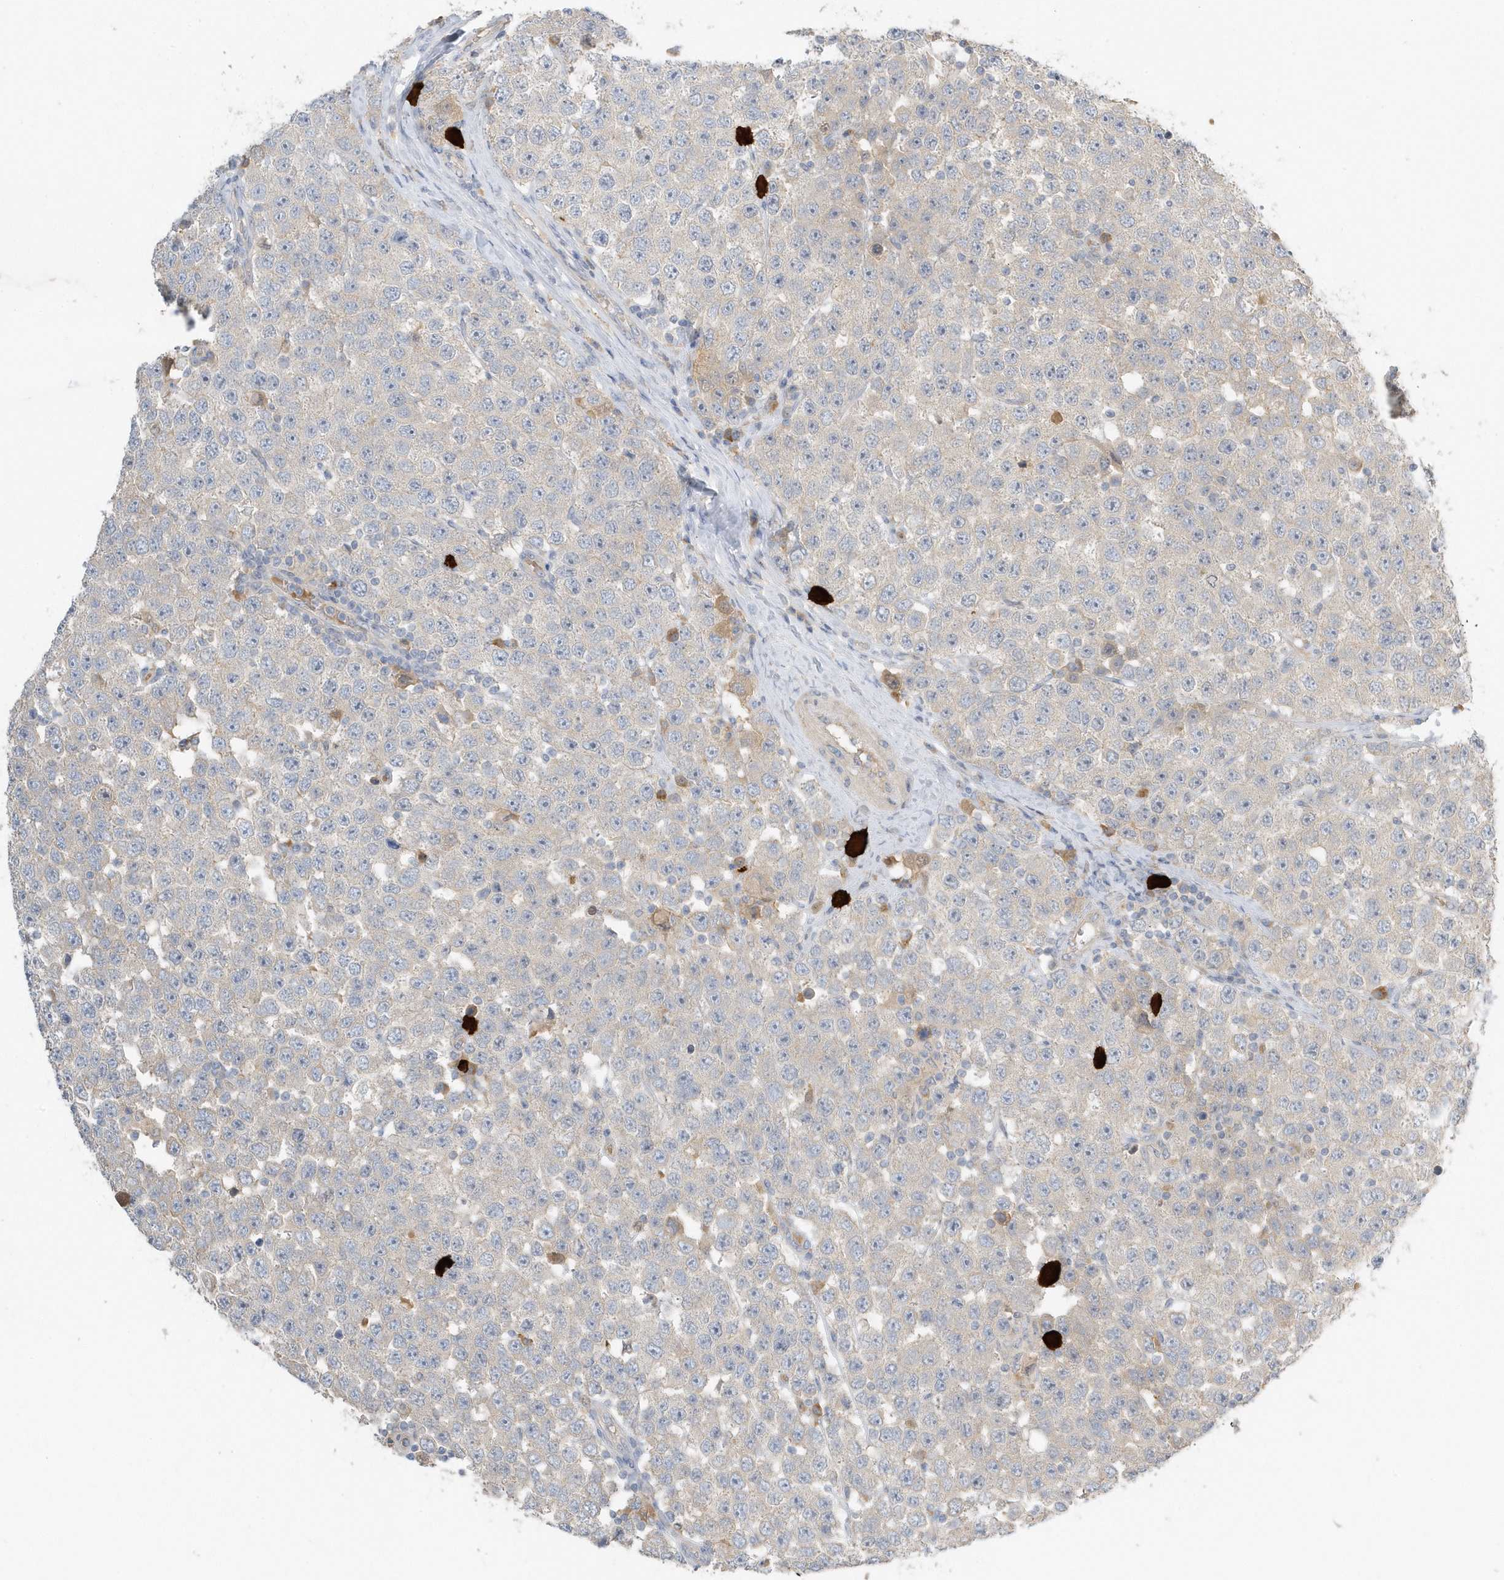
{"staining": {"intensity": "negative", "quantity": "none", "location": "none"}, "tissue": "testis cancer", "cell_type": "Tumor cells", "image_type": "cancer", "snomed": [{"axis": "morphology", "description": "Seminoma, NOS"}, {"axis": "topography", "description": "Testis"}], "caption": "Tumor cells show no significant positivity in seminoma (testis).", "gene": "USP53", "patient": {"sex": "male", "age": 28}}